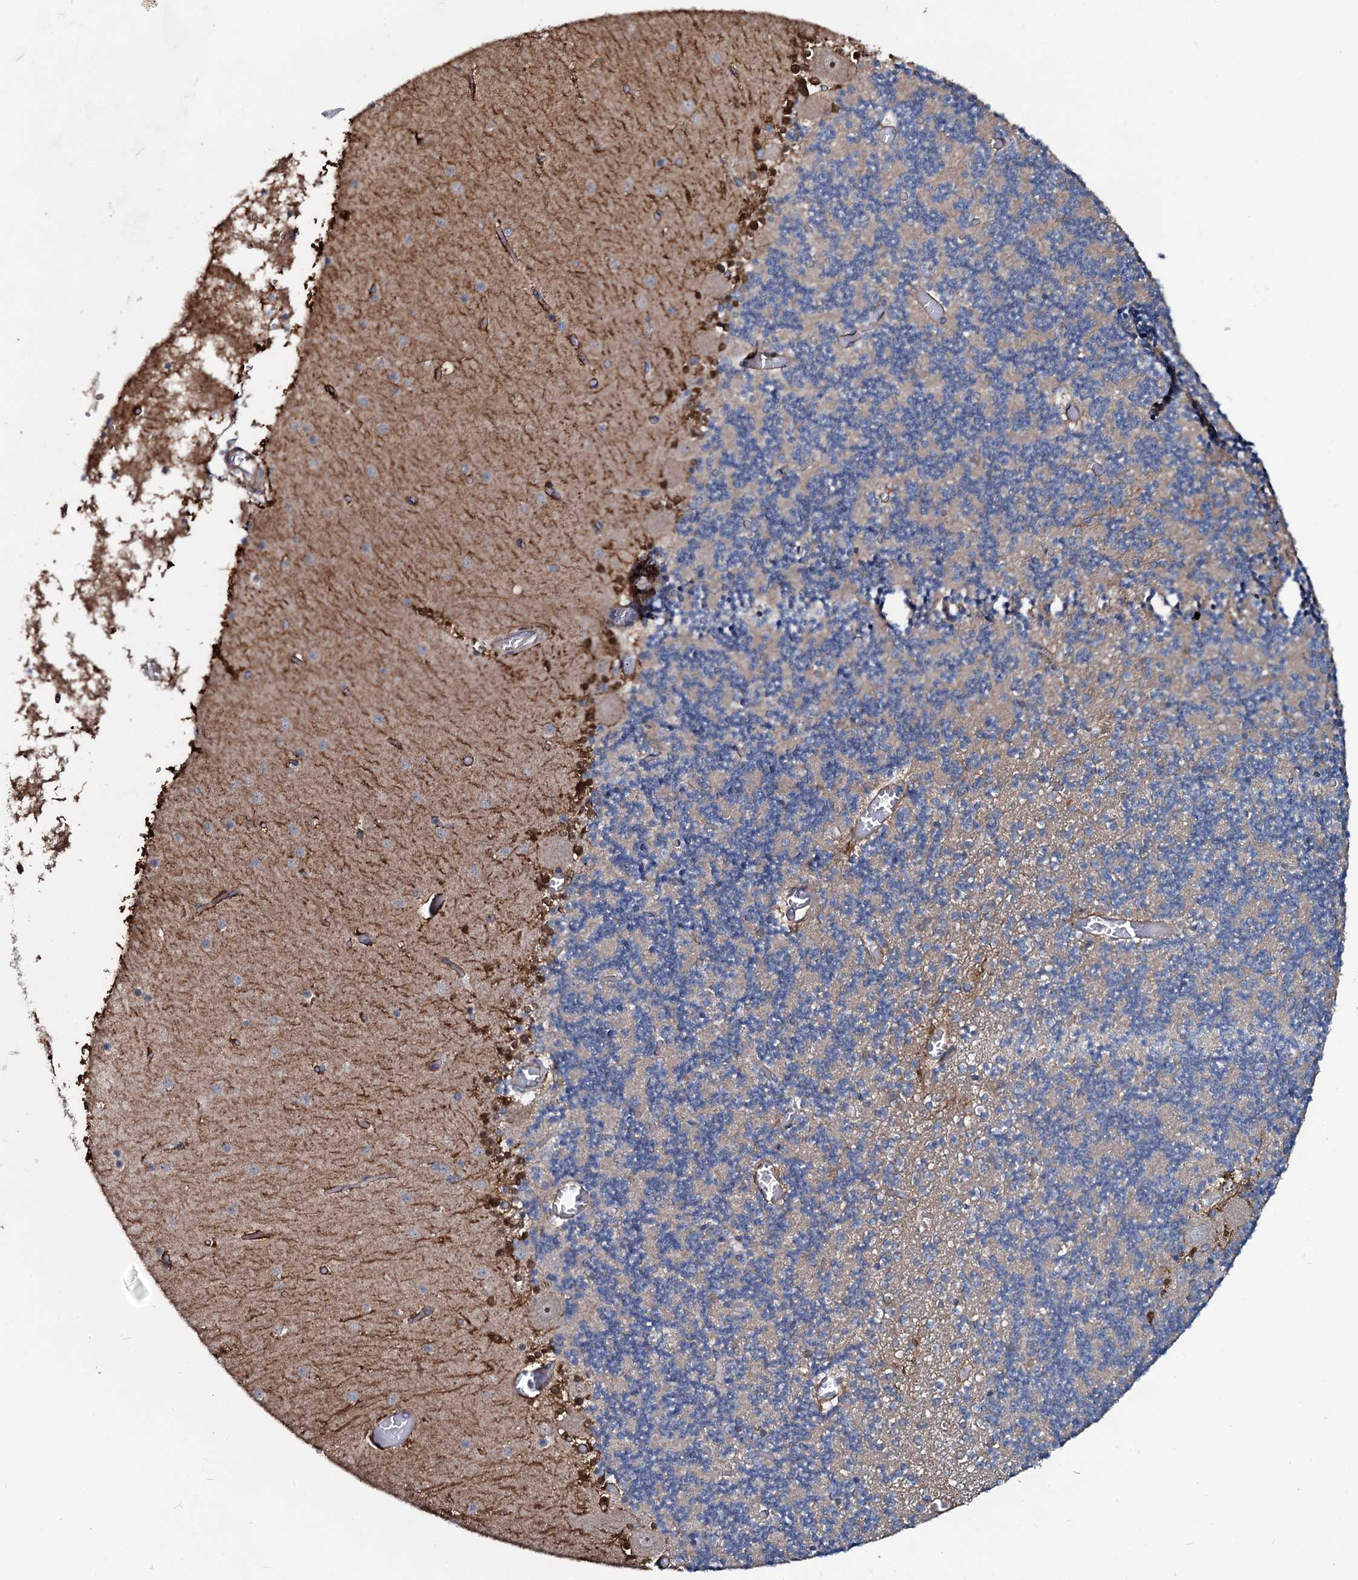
{"staining": {"intensity": "moderate", "quantity": "25%-75%", "location": "cytoplasmic/membranous"}, "tissue": "cerebellum", "cell_type": "Cells in granular layer", "image_type": "normal", "snomed": [{"axis": "morphology", "description": "Normal tissue, NOS"}, {"axis": "topography", "description": "Cerebellum"}], "caption": "Immunohistochemistry image of normal cerebellum stained for a protein (brown), which reveals medium levels of moderate cytoplasmic/membranous expression in about 25%-75% of cells in granular layer.", "gene": "USPL1", "patient": {"sex": "female", "age": 28}}